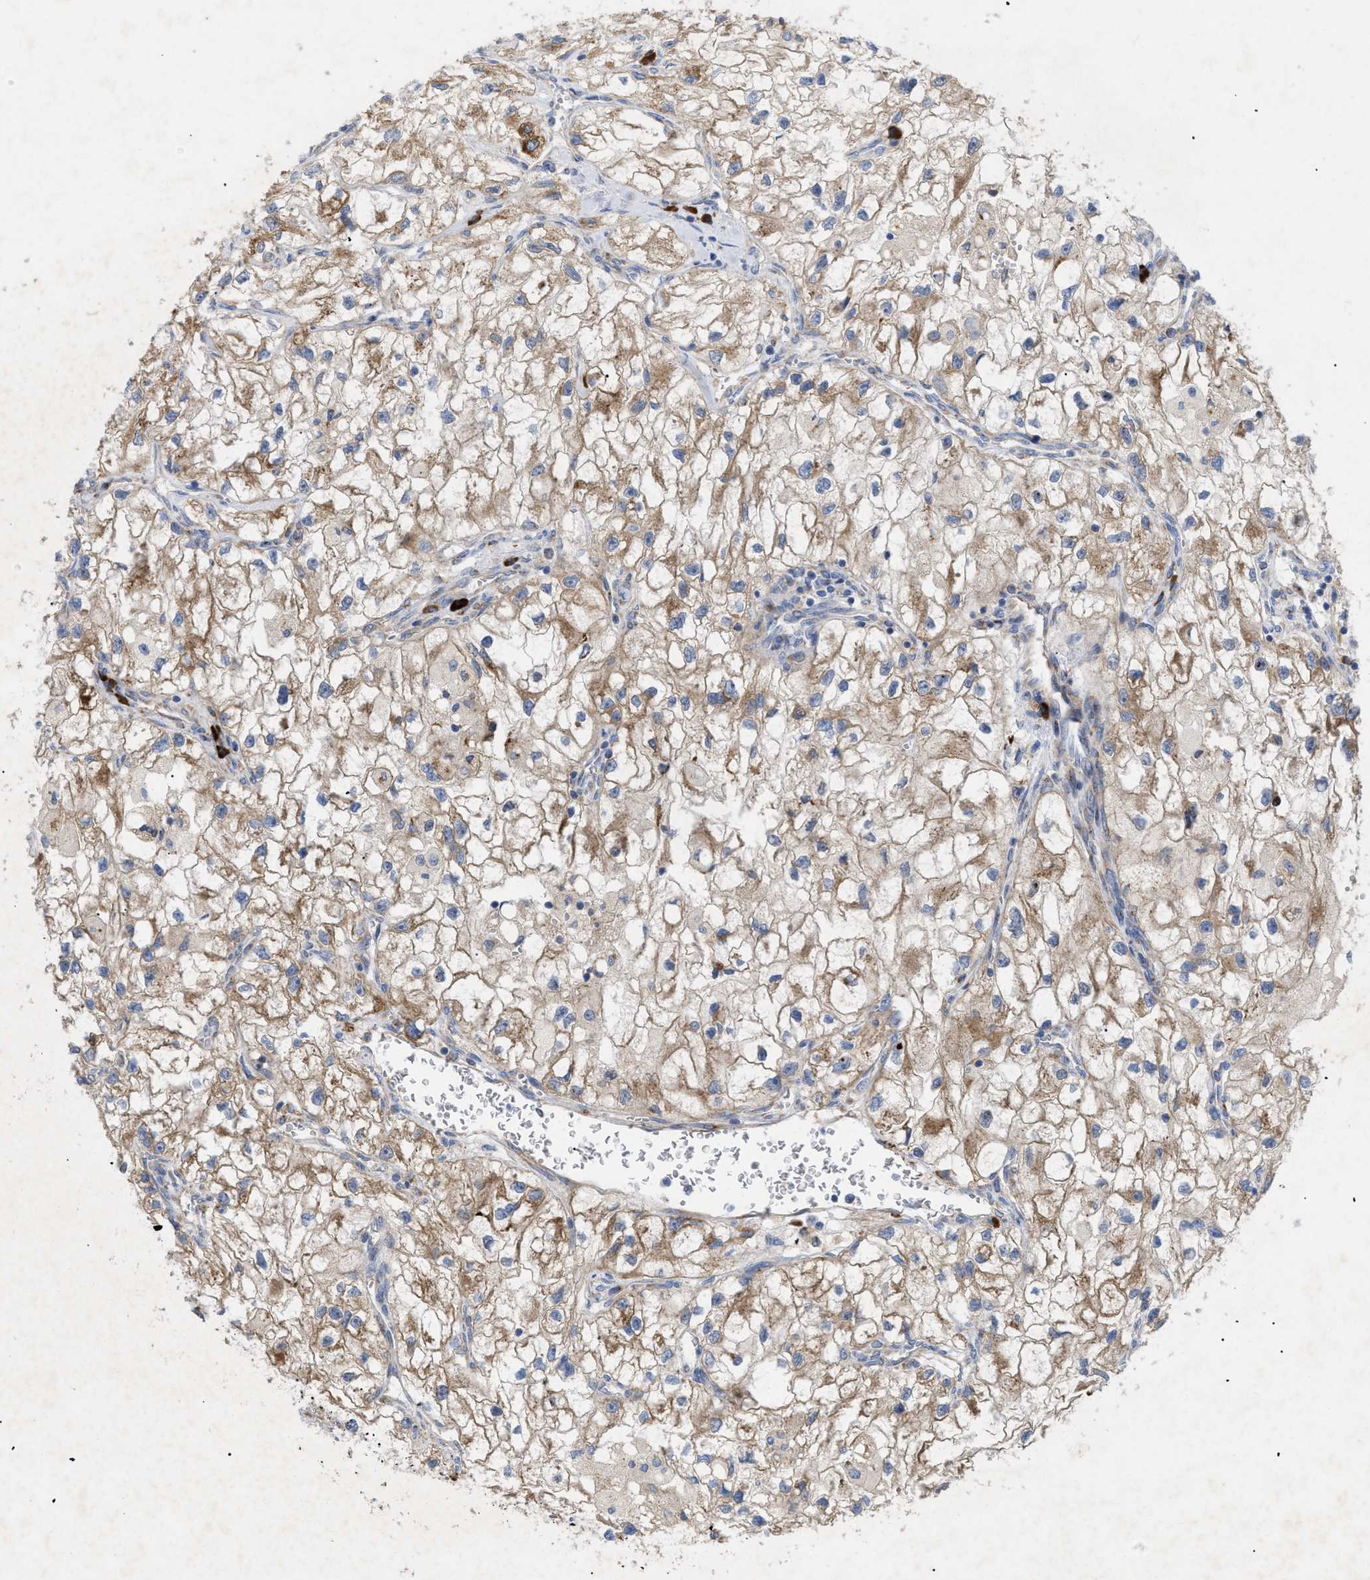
{"staining": {"intensity": "moderate", "quantity": ">75%", "location": "cytoplasmic/membranous"}, "tissue": "renal cancer", "cell_type": "Tumor cells", "image_type": "cancer", "snomed": [{"axis": "morphology", "description": "Adenocarcinoma, NOS"}, {"axis": "topography", "description": "Kidney"}], "caption": "Immunohistochemistry staining of adenocarcinoma (renal), which shows medium levels of moderate cytoplasmic/membranous staining in about >75% of tumor cells indicating moderate cytoplasmic/membranous protein positivity. The staining was performed using DAB (3,3'-diaminobenzidine) (brown) for protein detection and nuclei were counterstained in hematoxylin (blue).", "gene": "SLC50A1", "patient": {"sex": "female", "age": 70}}